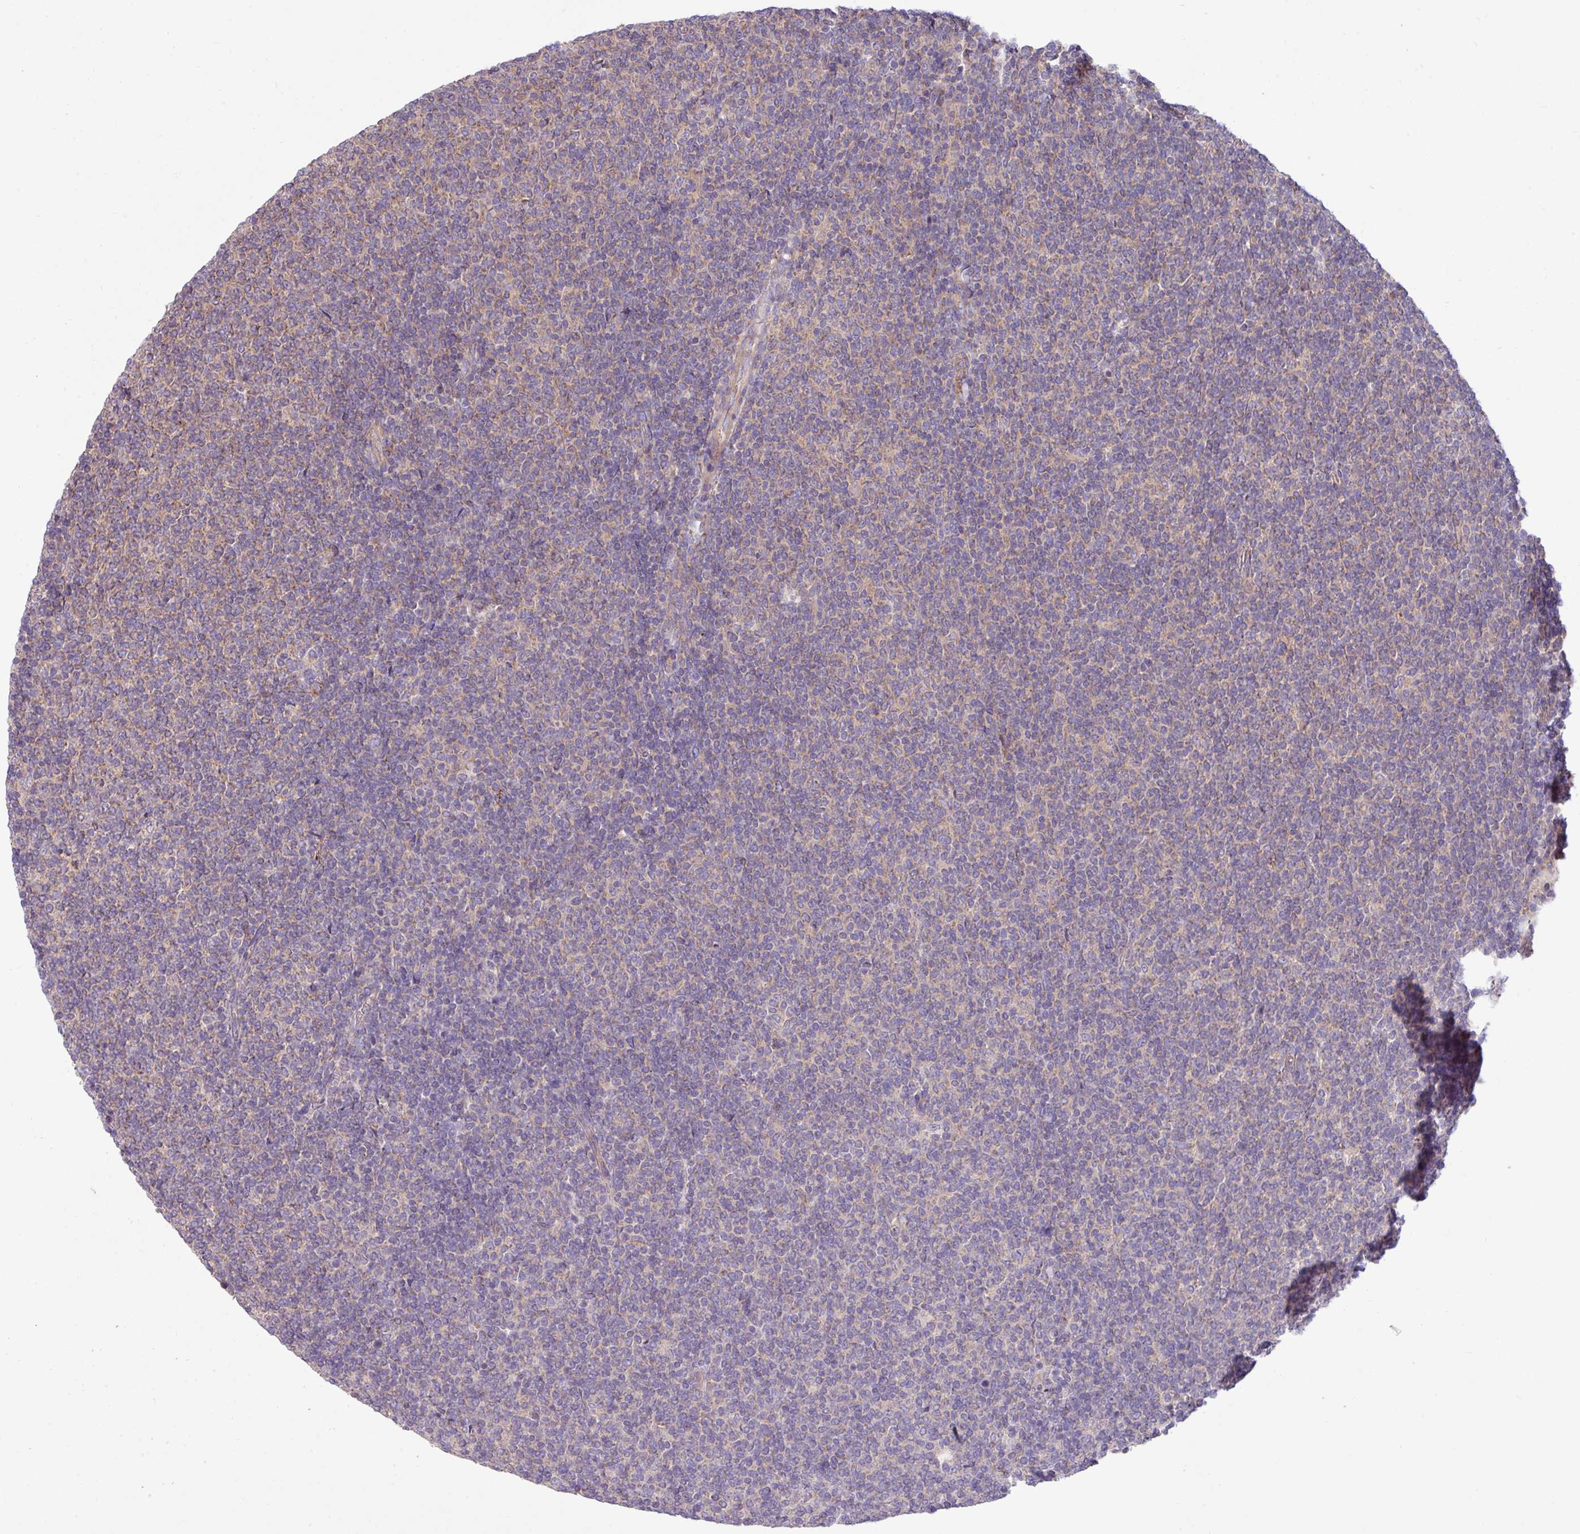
{"staining": {"intensity": "weak", "quantity": "25%-75%", "location": "cytoplasmic/membranous"}, "tissue": "lymphoma", "cell_type": "Tumor cells", "image_type": "cancer", "snomed": [{"axis": "morphology", "description": "Malignant lymphoma, non-Hodgkin's type, Low grade"}, {"axis": "topography", "description": "Lymph node"}], "caption": "High-power microscopy captured an IHC image of lymphoma, revealing weak cytoplasmic/membranous expression in approximately 25%-75% of tumor cells.", "gene": "PPM1J", "patient": {"sex": "male", "age": 52}}